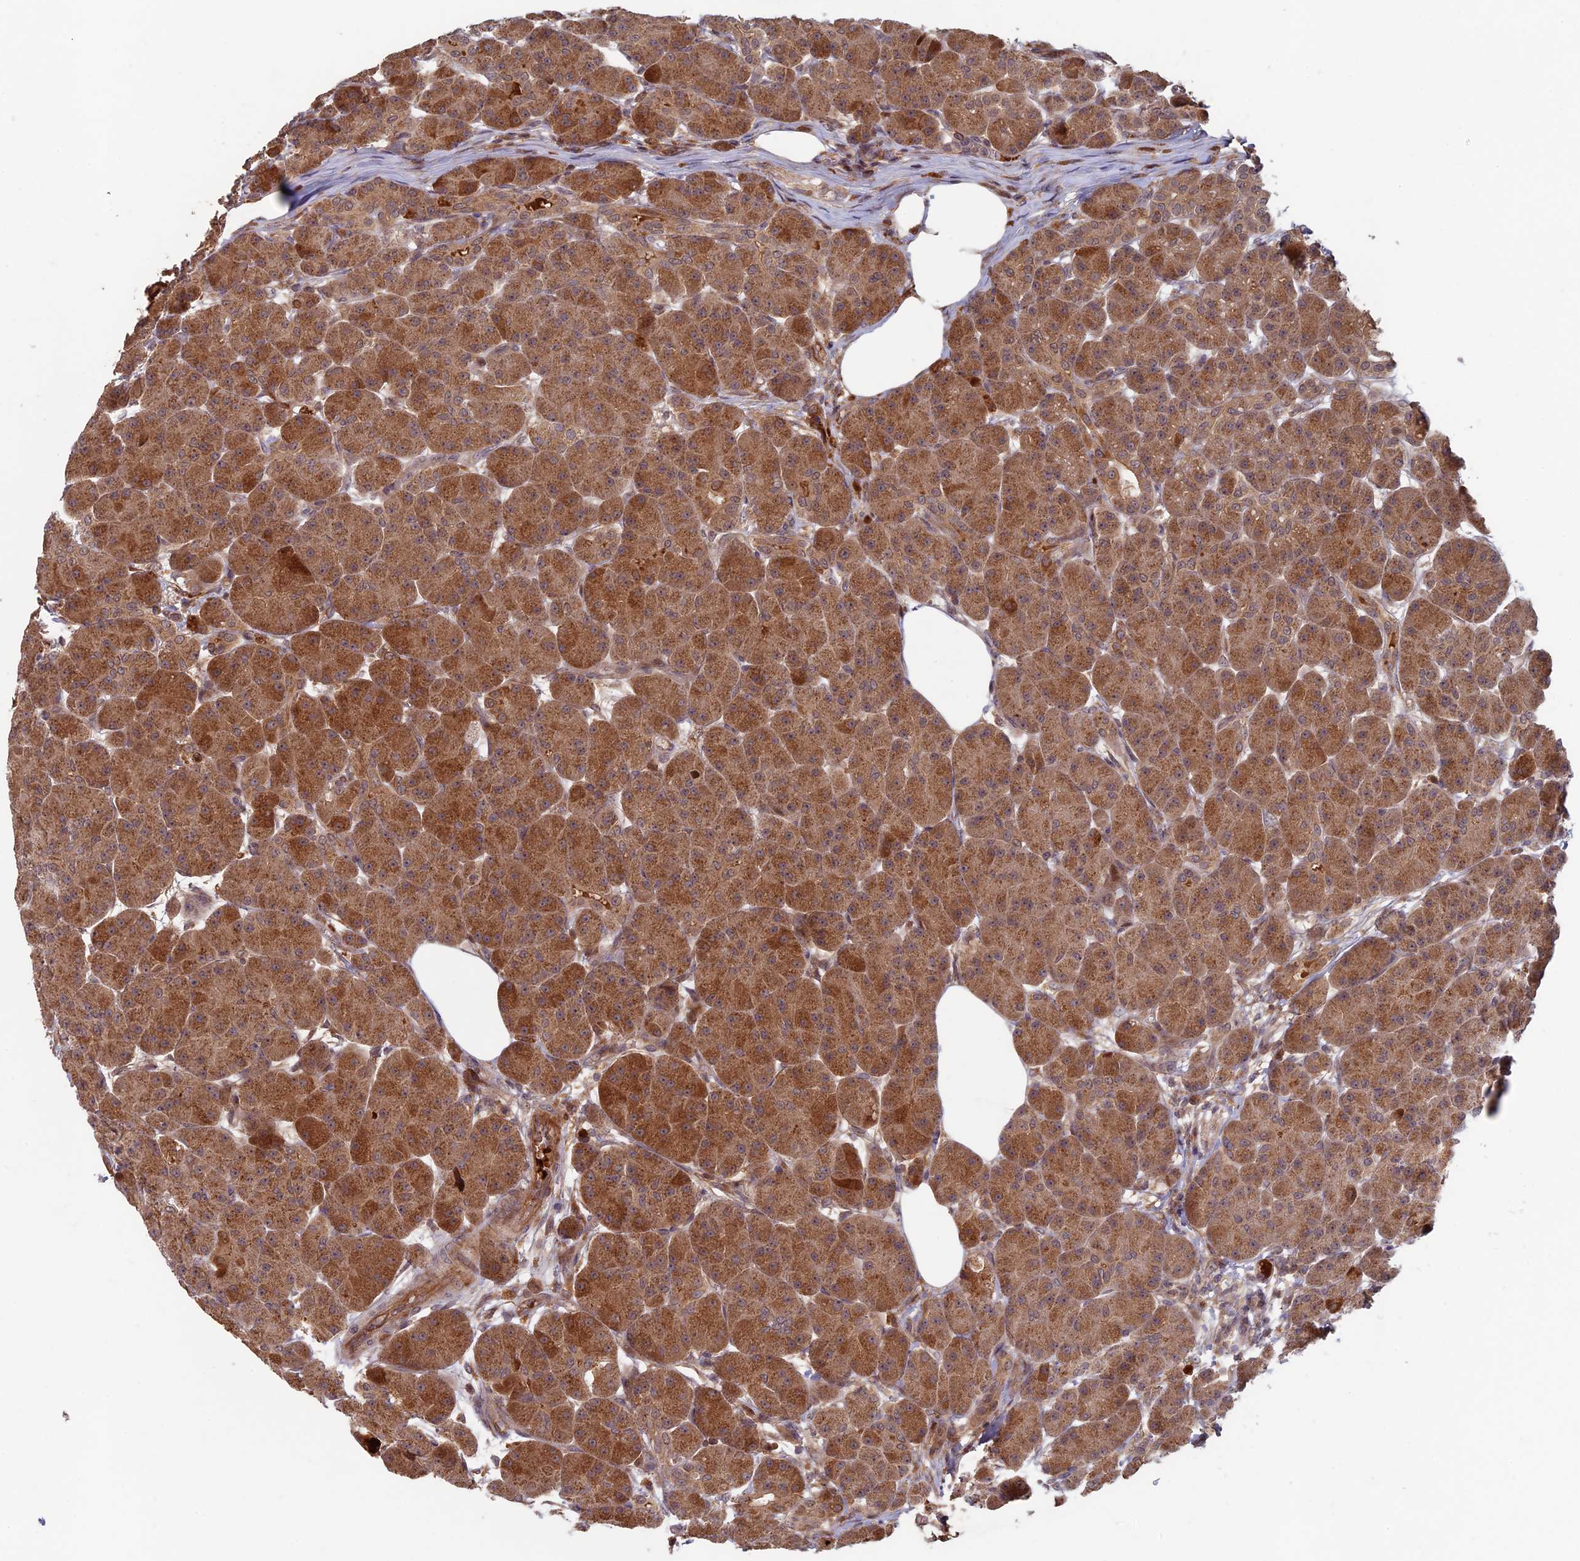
{"staining": {"intensity": "moderate", "quantity": ">75%", "location": "cytoplasmic/membranous"}, "tissue": "pancreas", "cell_type": "Exocrine glandular cells", "image_type": "normal", "snomed": [{"axis": "morphology", "description": "Normal tissue, NOS"}, {"axis": "topography", "description": "Pancreas"}], "caption": "IHC staining of unremarkable pancreas, which reveals medium levels of moderate cytoplasmic/membranous staining in about >75% of exocrine glandular cells indicating moderate cytoplasmic/membranous protein staining. The staining was performed using DAB (3,3'-diaminobenzidine) (brown) for protein detection and nuclei were counterstained in hematoxylin (blue).", "gene": "RCCD1", "patient": {"sex": "male", "age": 63}}